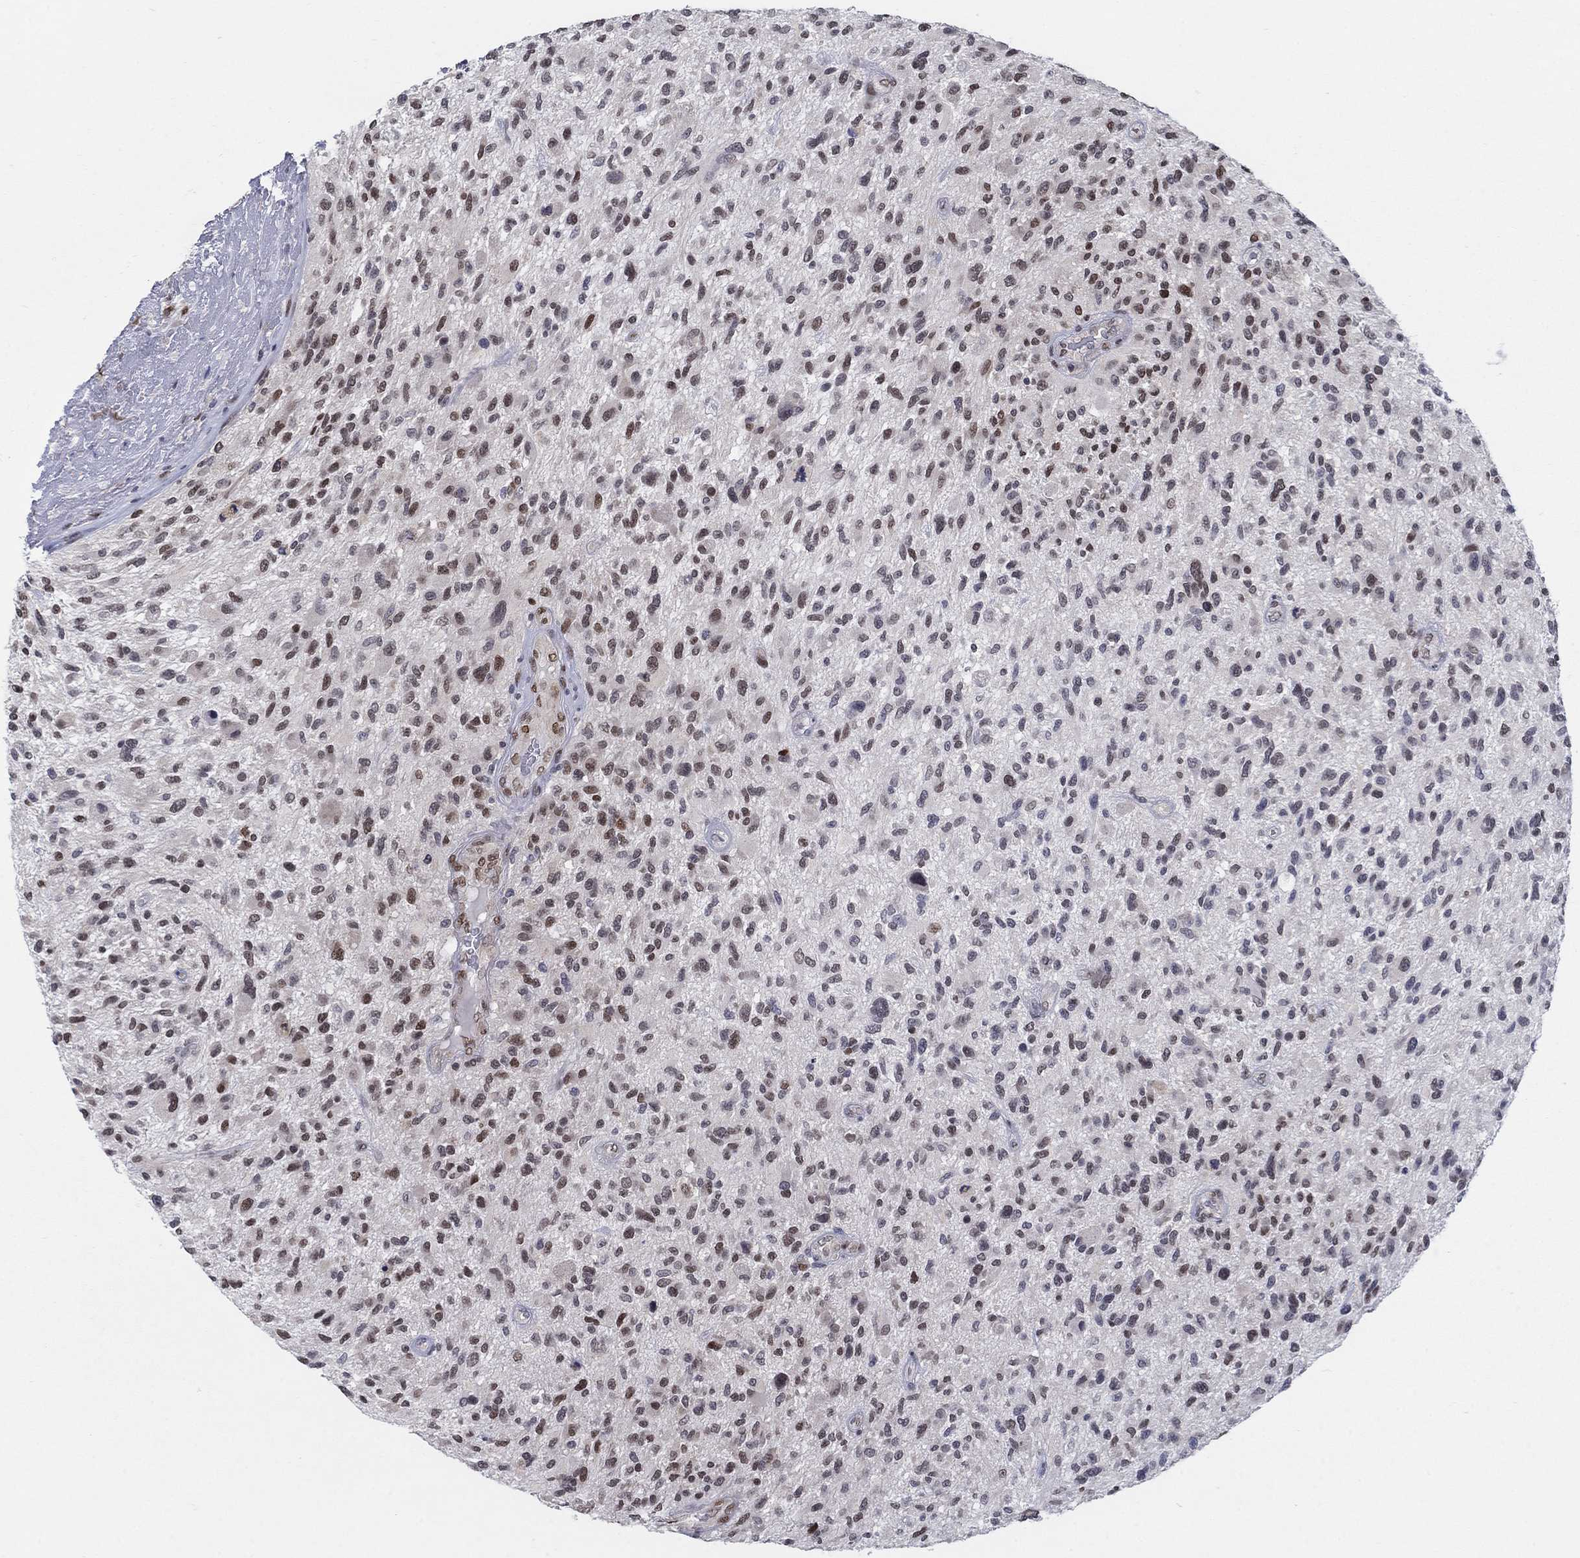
{"staining": {"intensity": "moderate", "quantity": "<25%", "location": "nuclear"}, "tissue": "glioma", "cell_type": "Tumor cells", "image_type": "cancer", "snomed": [{"axis": "morphology", "description": "Glioma, malignant, High grade"}, {"axis": "topography", "description": "Brain"}], "caption": "Protein expression analysis of human malignant glioma (high-grade) reveals moderate nuclear expression in approximately <25% of tumor cells.", "gene": "CENPE", "patient": {"sex": "male", "age": 47}}